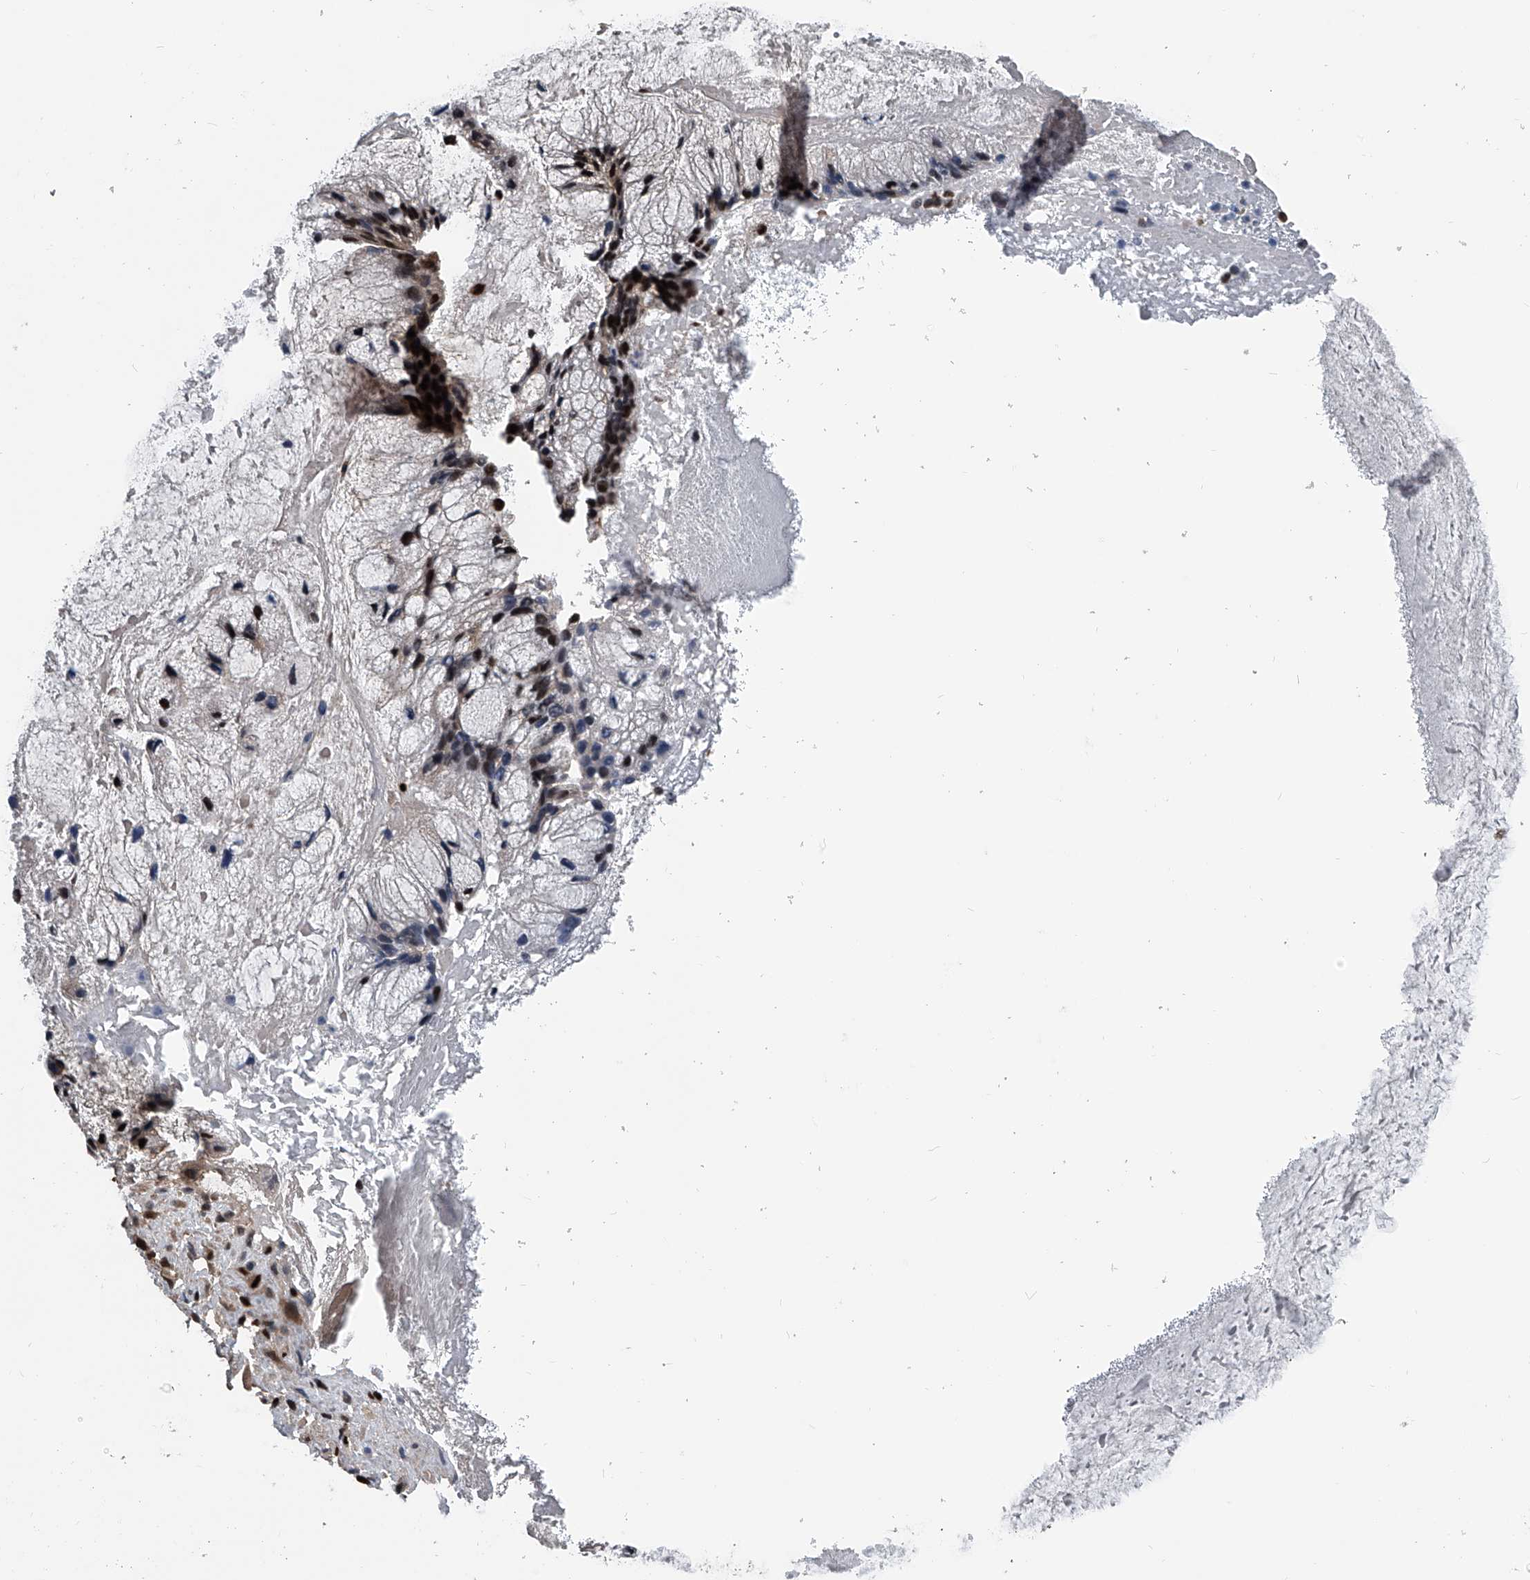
{"staining": {"intensity": "weak", "quantity": "<25%", "location": "nuclear"}, "tissue": "ovarian cancer", "cell_type": "Tumor cells", "image_type": "cancer", "snomed": [{"axis": "morphology", "description": "Cystadenocarcinoma, mucinous, NOS"}, {"axis": "topography", "description": "Ovary"}], "caption": "Immunohistochemistry photomicrograph of ovarian mucinous cystadenocarcinoma stained for a protein (brown), which demonstrates no staining in tumor cells.", "gene": "FKBP5", "patient": {"sex": "female", "age": 37}}